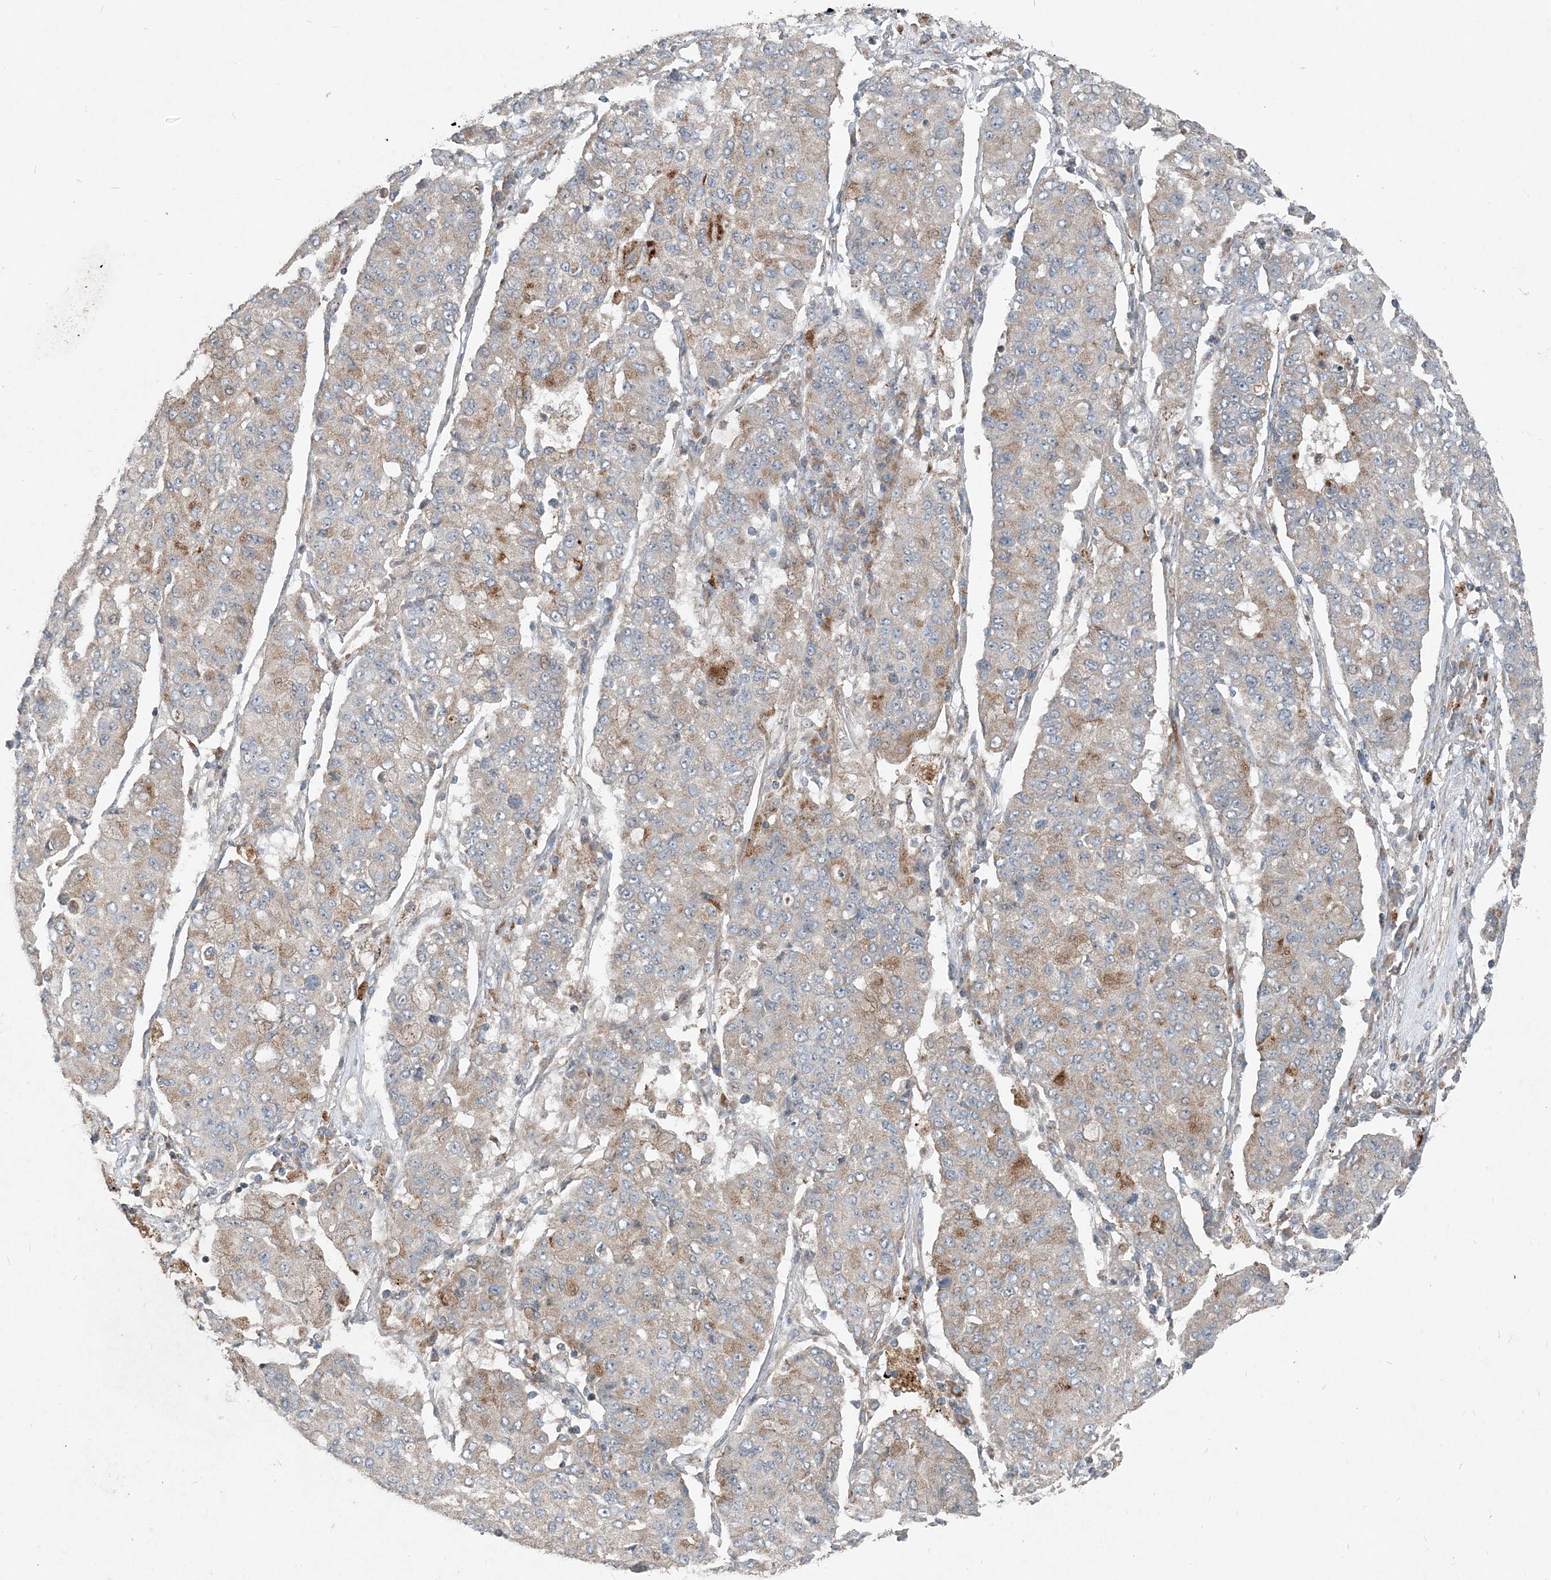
{"staining": {"intensity": "moderate", "quantity": "<25%", "location": "cytoplasmic/membranous"}, "tissue": "lung cancer", "cell_type": "Tumor cells", "image_type": "cancer", "snomed": [{"axis": "morphology", "description": "Squamous cell carcinoma, NOS"}, {"axis": "topography", "description": "Lung"}], "caption": "DAB immunohistochemical staining of lung squamous cell carcinoma reveals moderate cytoplasmic/membranous protein expression in about <25% of tumor cells.", "gene": "INTU", "patient": {"sex": "male", "age": 74}}